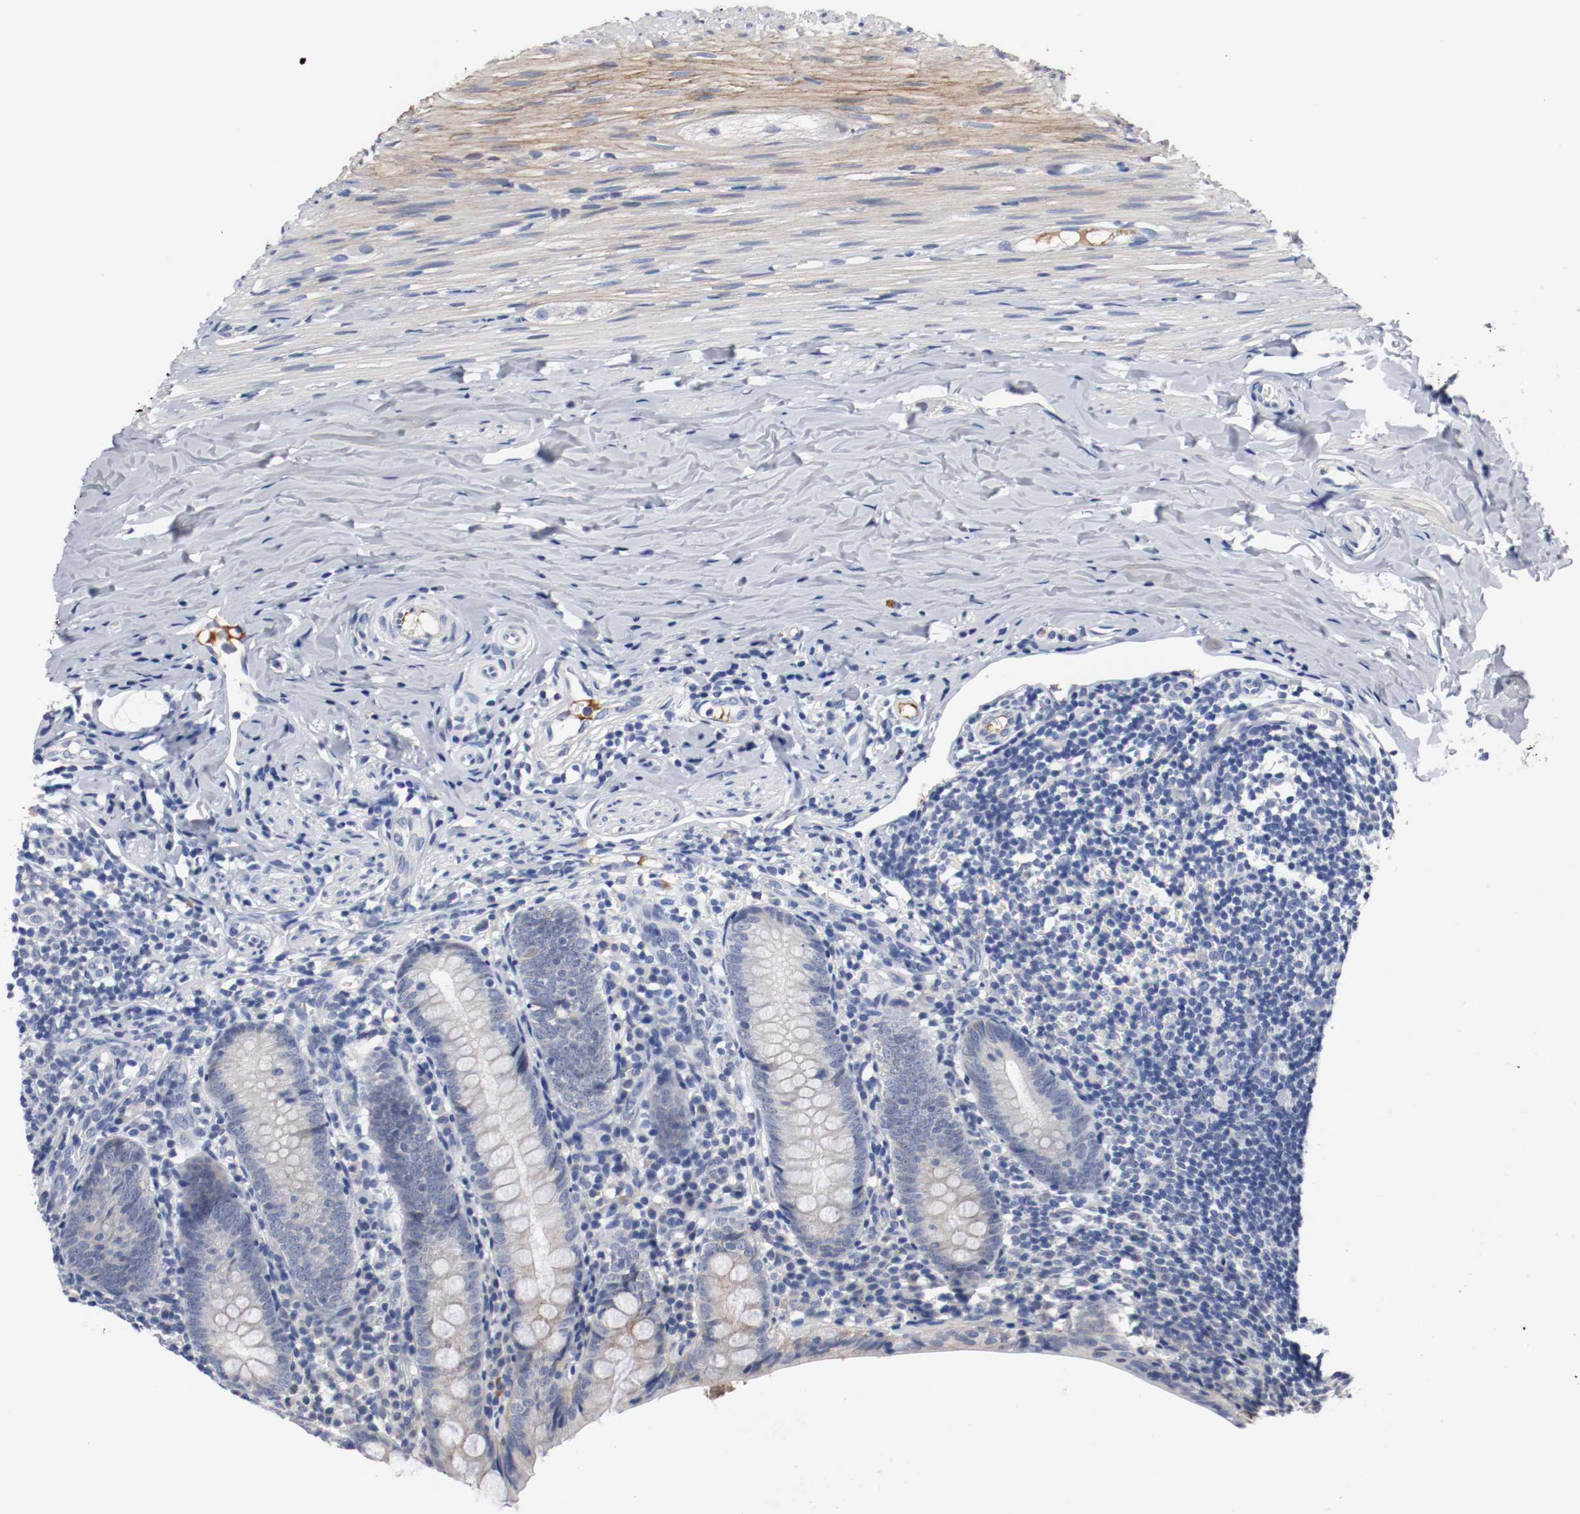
{"staining": {"intensity": "weak", "quantity": "<25%", "location": "cytoplasmic/membranous"}, "tissue": "appendix", "cell_type": "Glandular cells", "image_type": "normal", "snomed": [{"axis": "morphology", "description": "Normal tissue, NOS"}, {"axis": "topography", "description": "Appendix"}], "caption": "This is an immunohistochemistry image of normal human appendix. There is no positivity in glandular cells.", "gene": "TNC", "patient": {"sex": "female", "age": 10}}